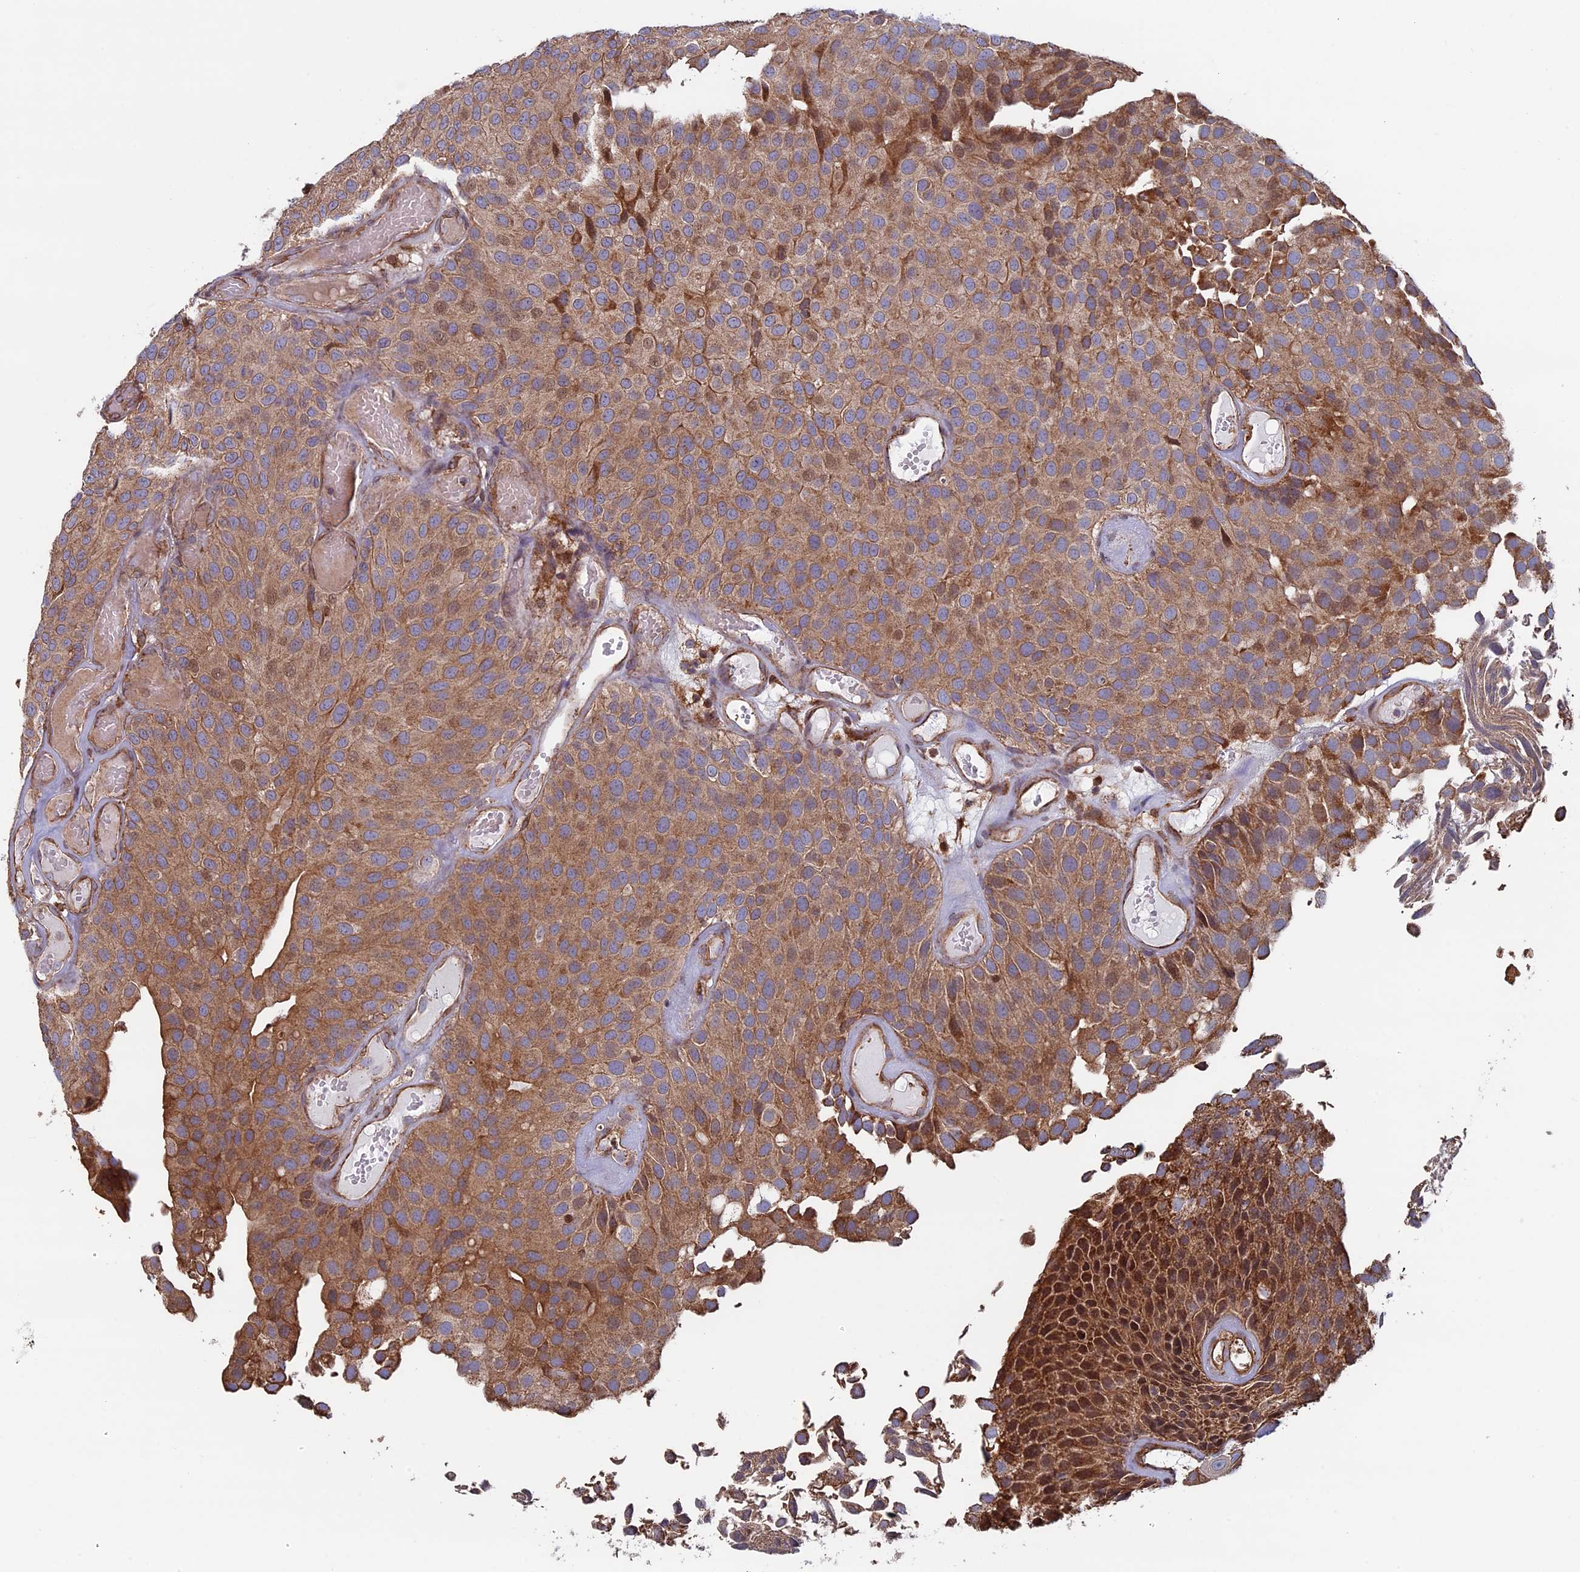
{"staining": {"intensity": "strong", "quantity": ">75%", "location": "cytoplasmic/membranous"}, "tissue": "urothelial cancer", "cell_type": "Tumor cells", "image_type": "cancer", "snomed": [{"axis": "morphology", "description": "Urothelial carcinoma, Low grade"}, {"axis": "topography", "description": "Urinary bladder"}], "caption": "Protein analysis of urothelial carcinoma (low-grade) tissue displays strong cytoplasmic/membranous staining in approximately >75% of tumor cells.", "gene": "CCDC8", "patient": {"sex": "male", "age": 89}}